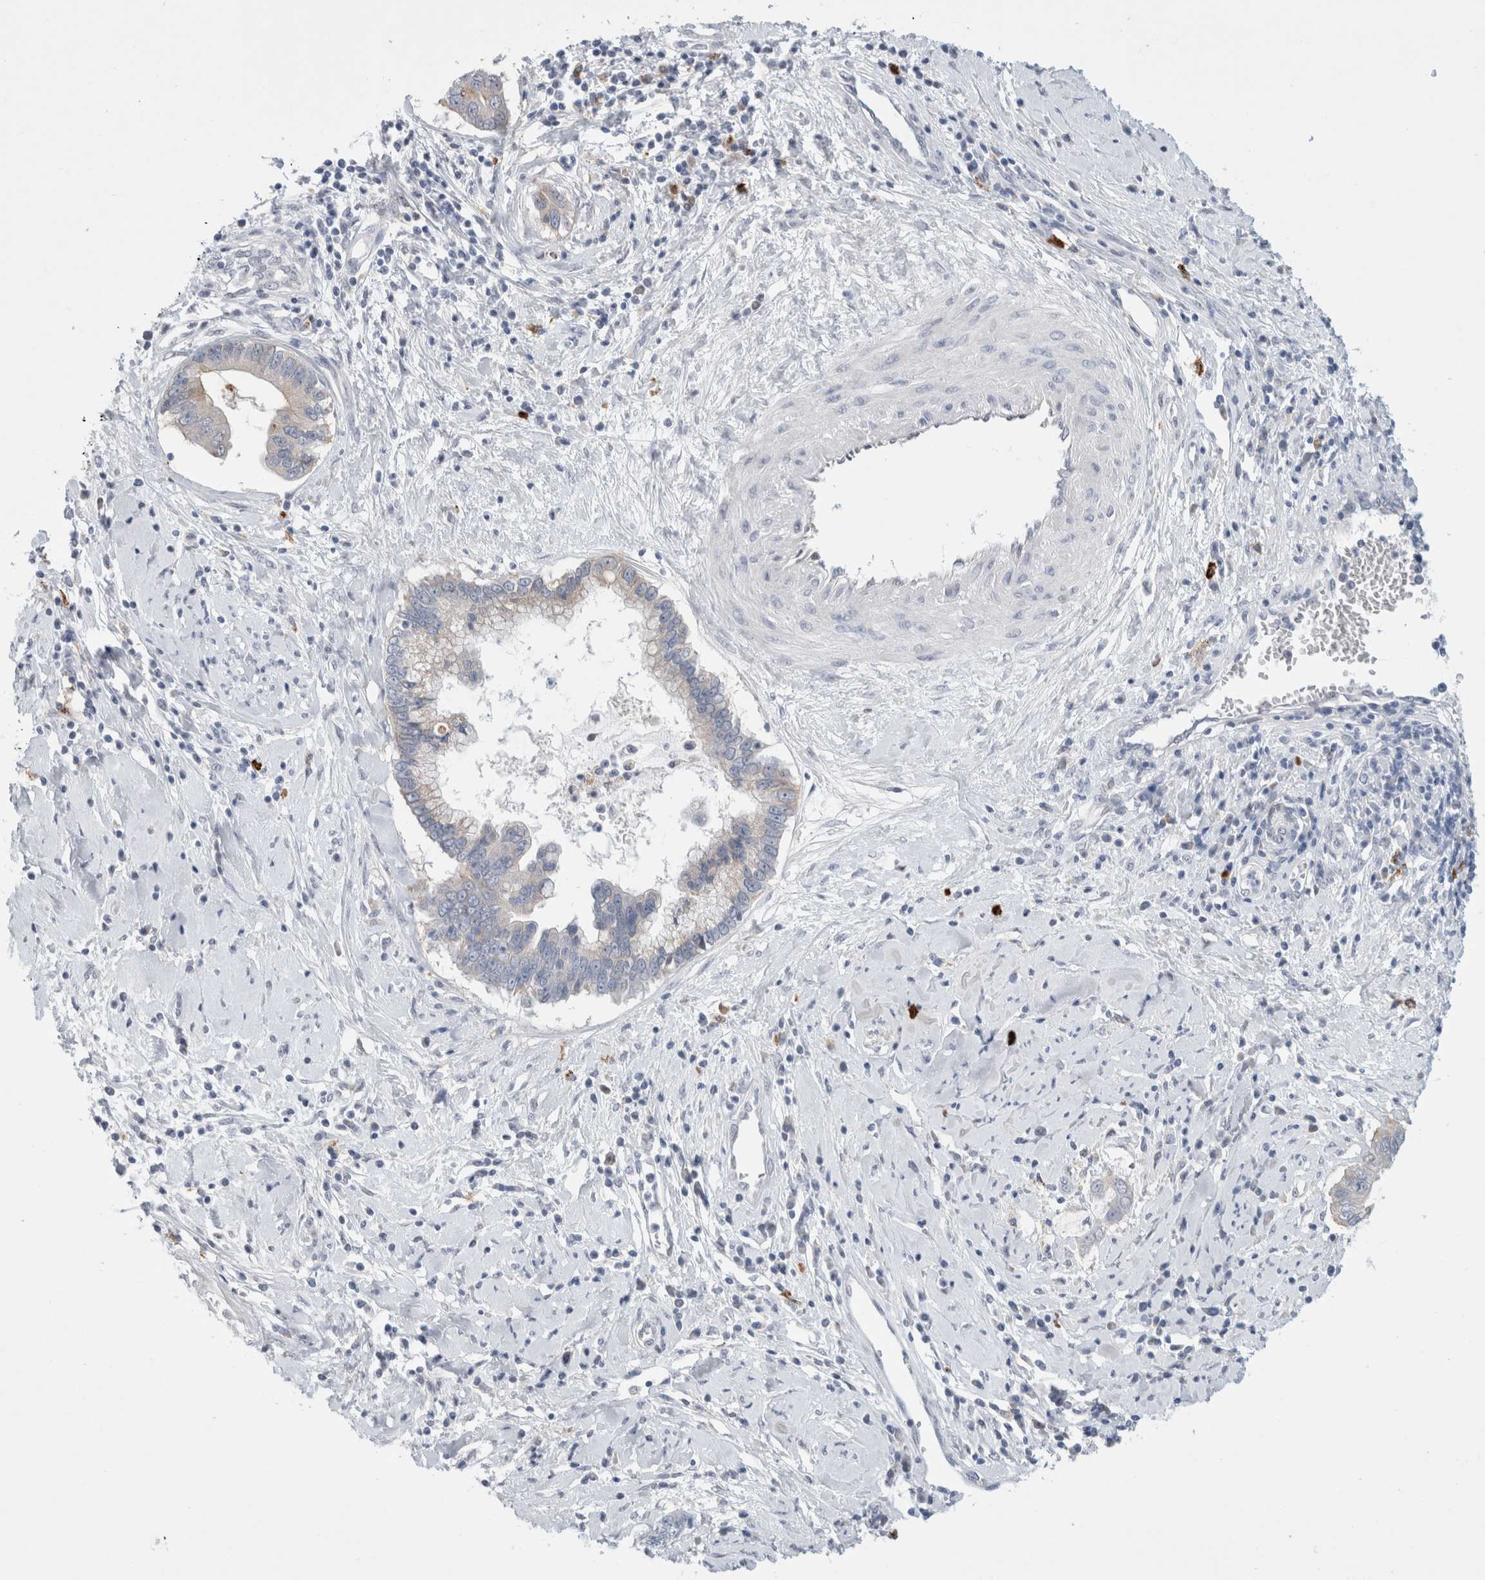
{"staining": {"intensity": "negative", "quantity": "none", "location": "none"}, "tissue": "cervical cancer", "cell_type": "Tumor cells", "image_type": "cancer", "snomed": [{"axis": "morphology", "description": "Adenocarcinoma, NOS"}, {"axis": "topography", "description": "Cervix"}], "caption": "This is an IHC photomicrograph of human adenocarcinoma (cervical). There is no staining in tumor cells.", "gene": "SLC22A12", "patient": {"sex": "female", "age": 44}}